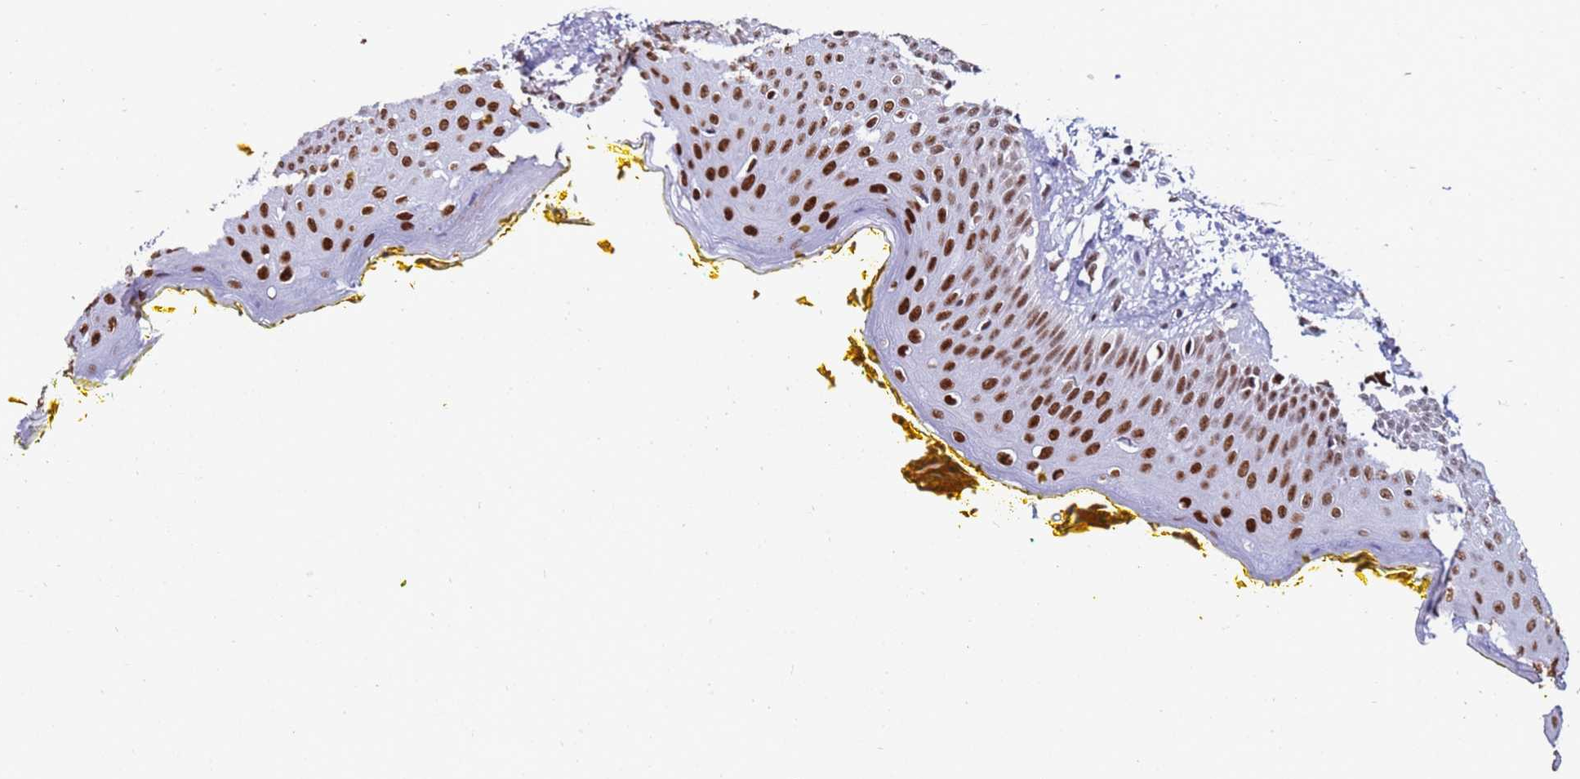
{"staining": {"intensity": "strong", "quantity": "25%-75%", "location": "nuclear"}, "tissue": "oral mucosa", "cell_type": "Squamous epithelial cells", "image_type": "normal", "snomed": [{"axis": "morphology", "description": "Normal tissue, NOS"}, {"axis": "topography", "description": "Oral tissue"}], "caption": "IHC photomicrograph of normal oral mucosa: oral mucosa stained using IHC shows high levels of strong protein expression localized specifically in the nuclear of squamous epithelial cells, appearing as a nuclear brown color.", "gene": "KPNA4", "patient": {"sex": "female", "age": 70}}